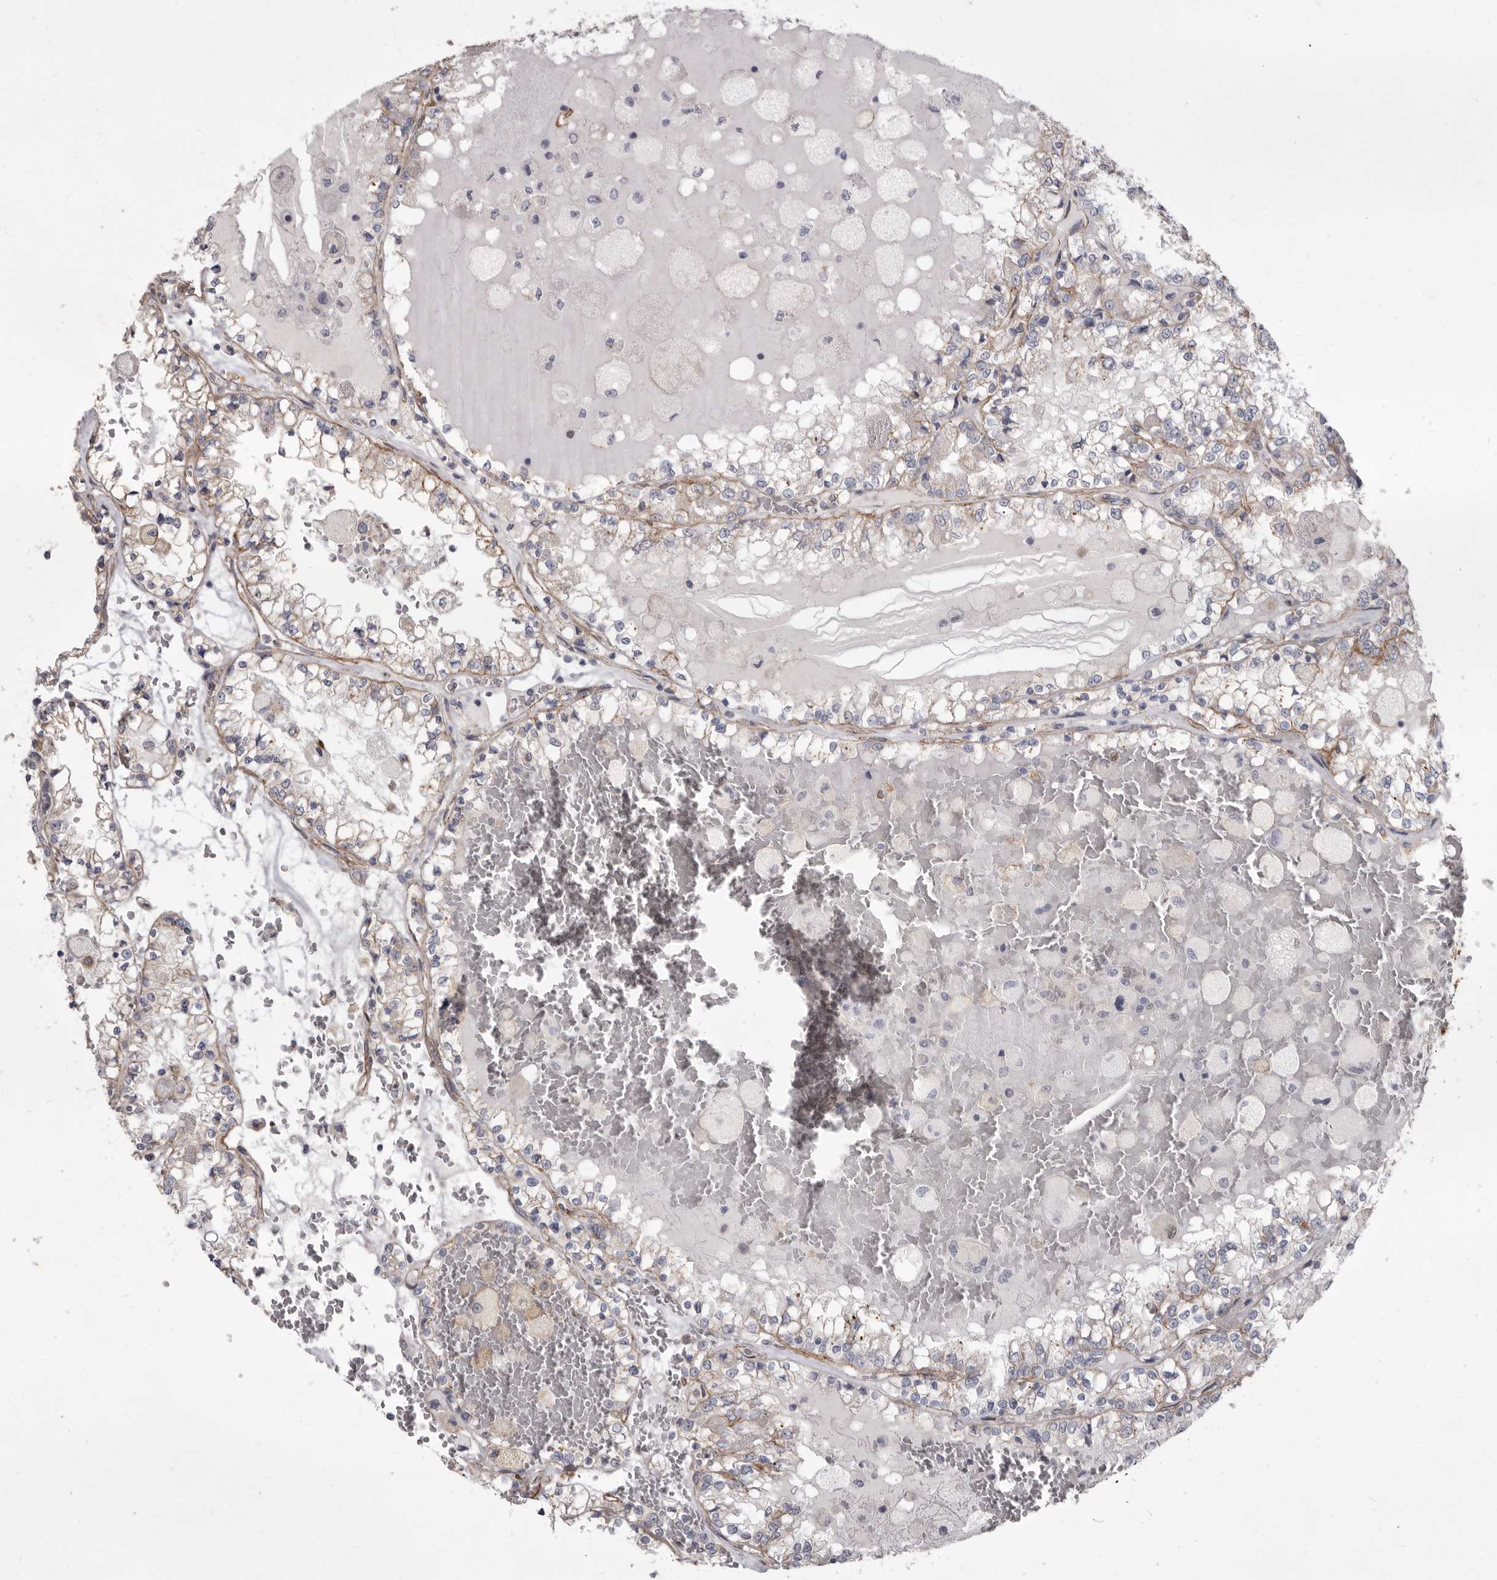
{"staining": {"intensity": "negative", "quantity": "none", "location": "none"}, "tissue": "renal cancer", "cell_type": "Tumor cells", "image_type": "cancer", "snomed": [{"axis": "morphology", "description": "Adenocarcinoma, NOS"}, {"axis": "topography", "description": "Kidney"}], "caption": "This is an IHC histopathology image of human renal cancer. There is no staining in tumor cells.", "gene": "P2RX6", "patient": {"sex": "female", "age": 56}}